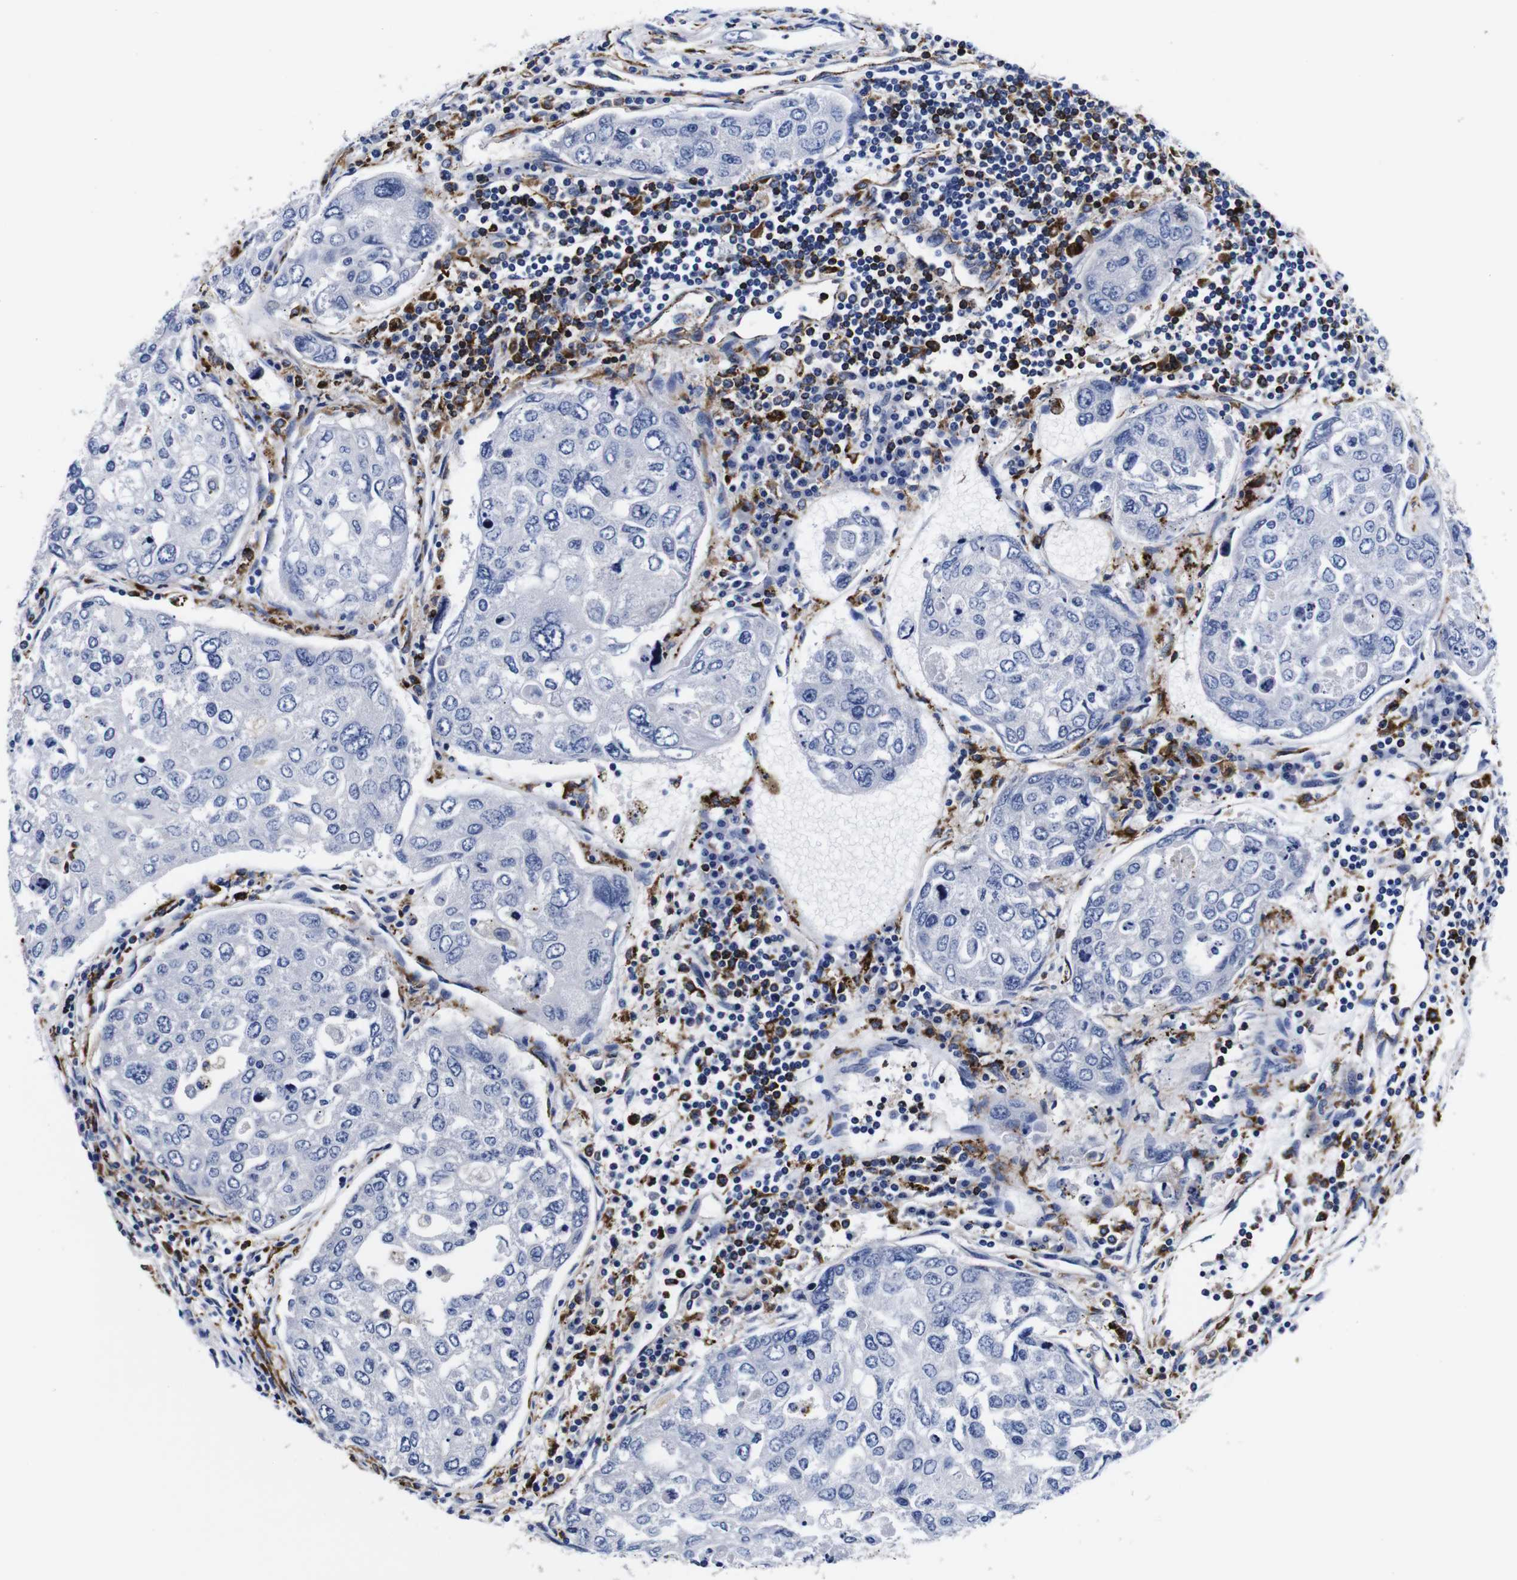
{"staining": {"intensity": "negative", "quantity": "none", "location": "none"}, "tissue": "urothelial cancer", "cell_type": "Tumor cells", "image_type": "cancer", "snomed": [{"axis": "morphology", "description": "Urothelial carcinoma, High grade"}, {"axis": "topography", "description": "Lymph node"}, {"axis": "topography", "description": "Urinary bladder"}], "caption": "Protein analysis of urothelial carcinoma (high-grade) reveals no significant expression in tumor cells.", "gene": "HLA-DMB", "patient": {"sex": "male", "age": 51}}